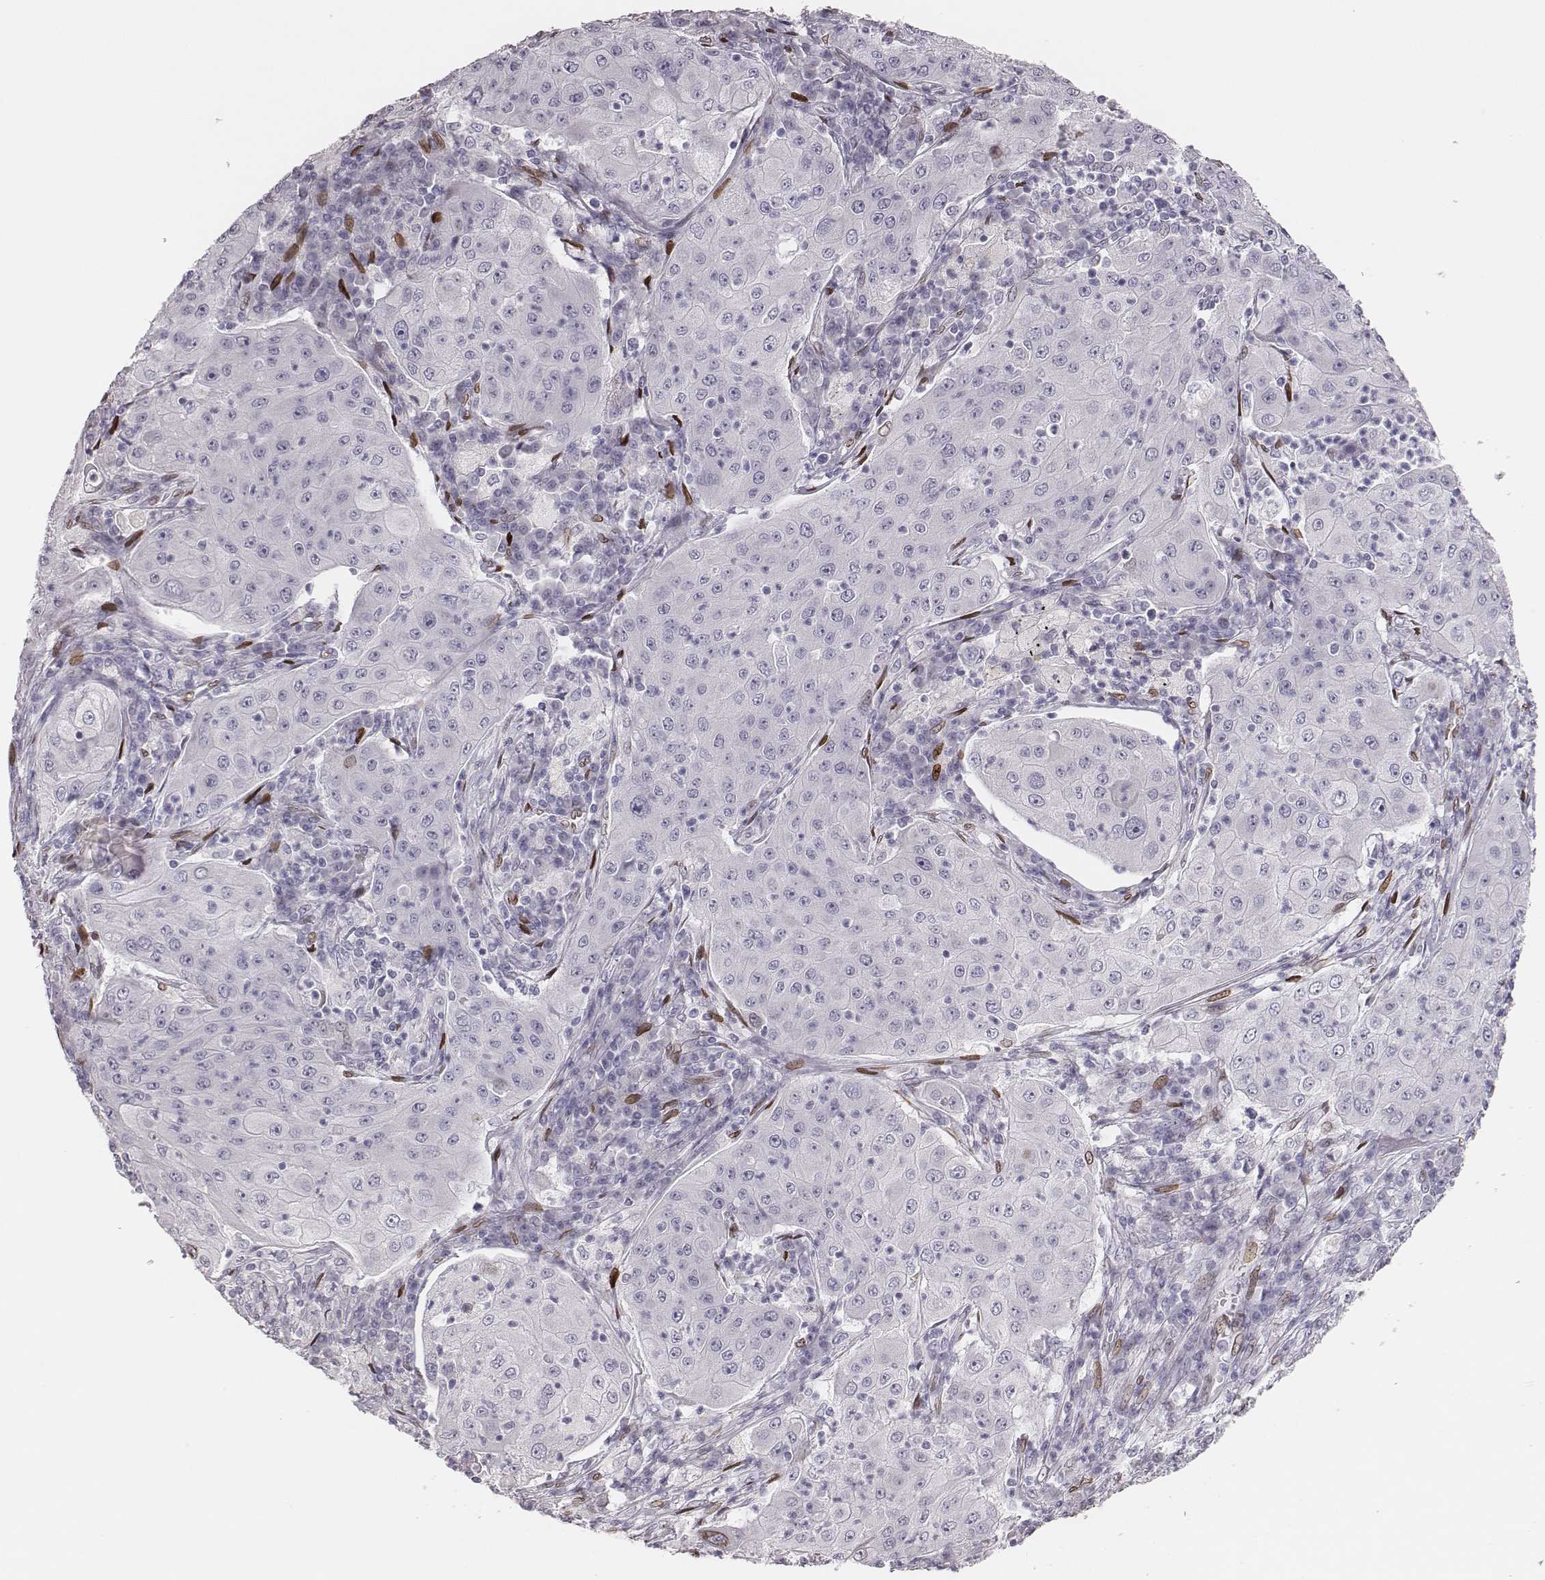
{"staining": {"intensity": "negative", "quantity": "none", "location": "none"}, "tissue": "lung cancer", "cell_type": "Tumor cells", "image_type": "cancer", "snomed": [{"axis": "morphology", "description": "Squamous cell carcinoma, NOS"}, {"axis": "topography", "description": "Lung"}], "caption": "Tumor cells are negative for protein expression in human lung cancer.", "gene": "ADGRF4", "patient": {"sex": "female", "age": 59}}